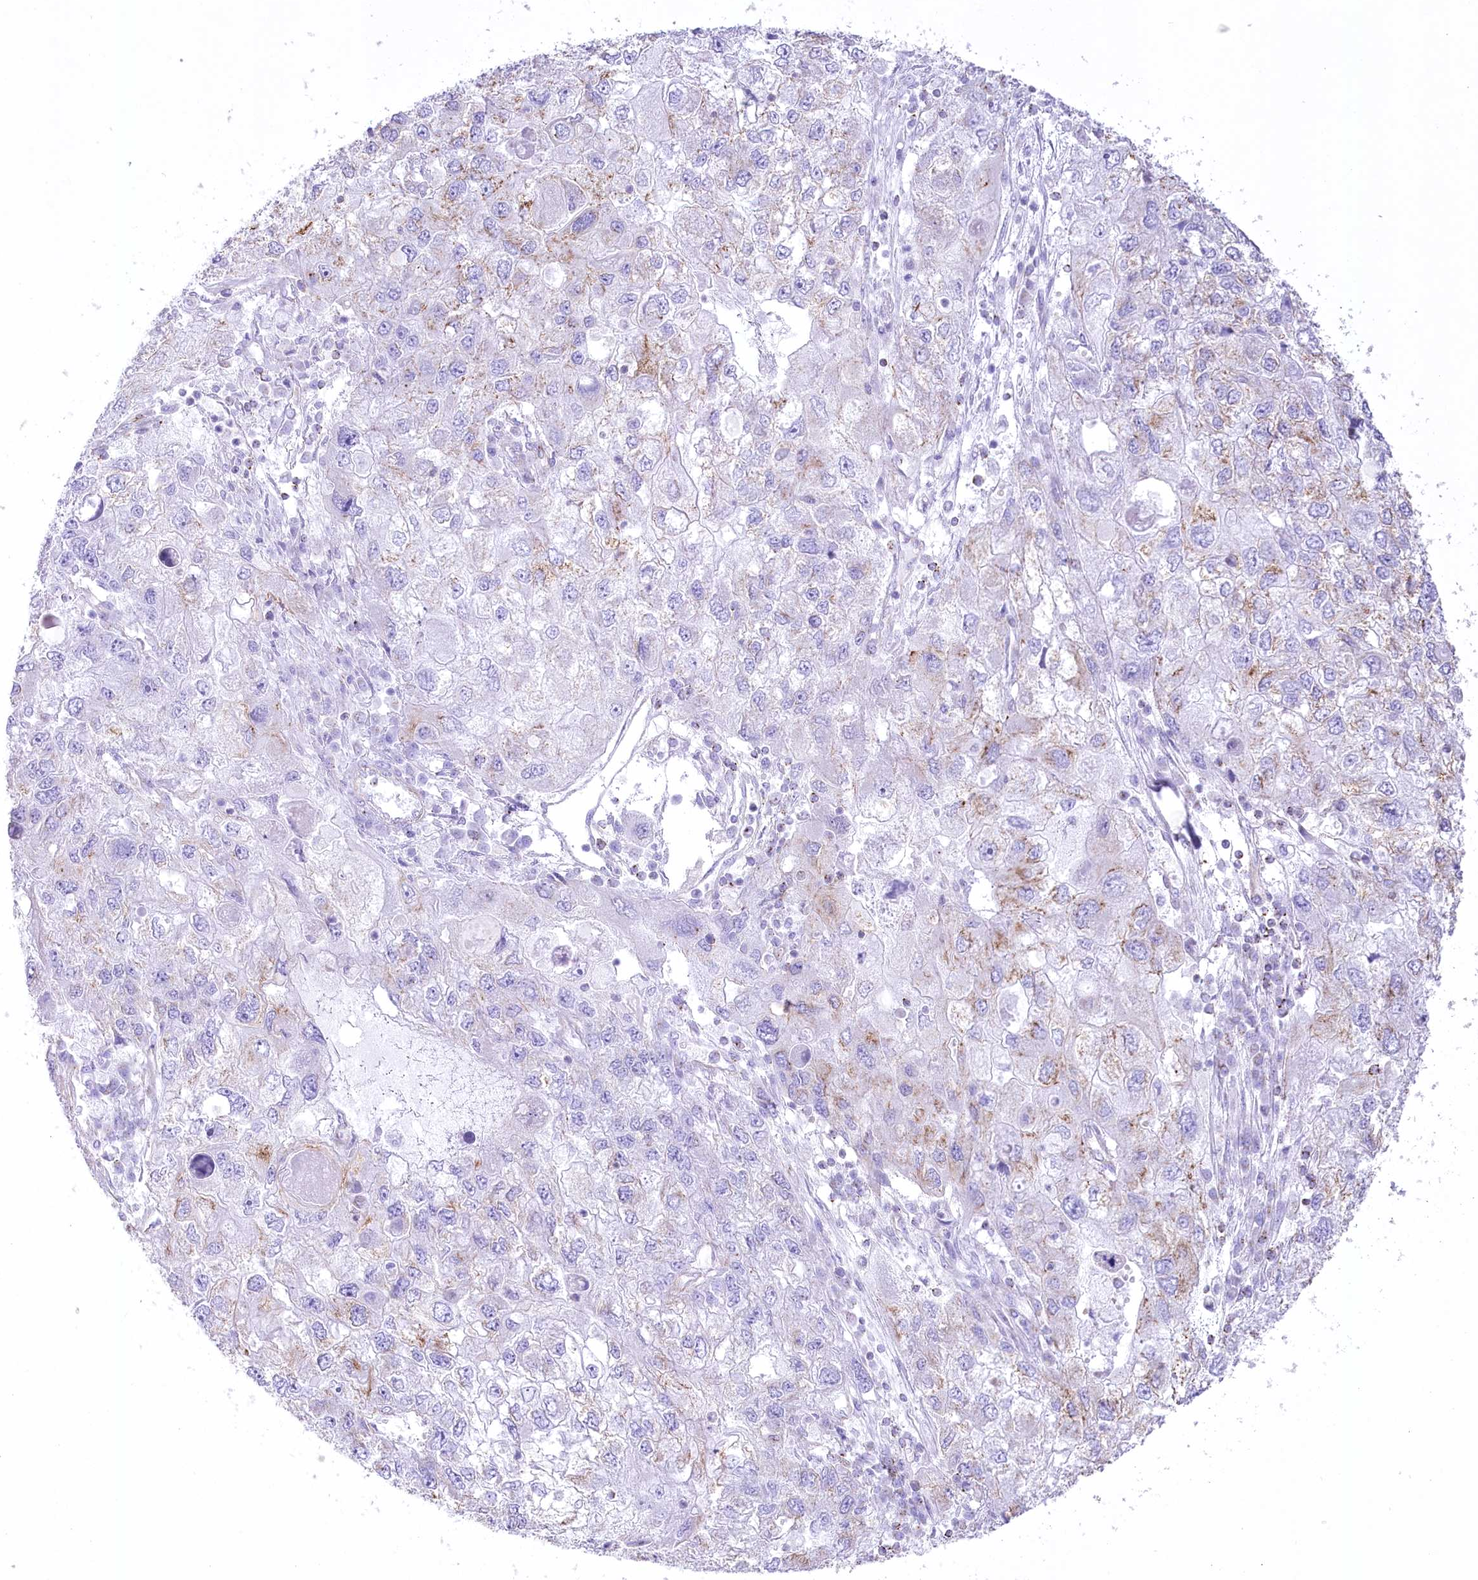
{"staining": {"intensity": "negative", "quantity": "none", "location": "none"}, "tissue": "endometrial cancer", "cell_type": "Tumor cells", "image_type": "cancer", "snomed": [{"axis": "morphology", "description": "Adenocarcinoma, NOS"}, {"axis": "topography", "description": "Endometrium"}], "caption": "IHC of endometrial cancer (adenocarcinoma) shows no staining in tumor cells.", "gene": "FAM216A", "patient": {"sex": "female", "age": 49}}